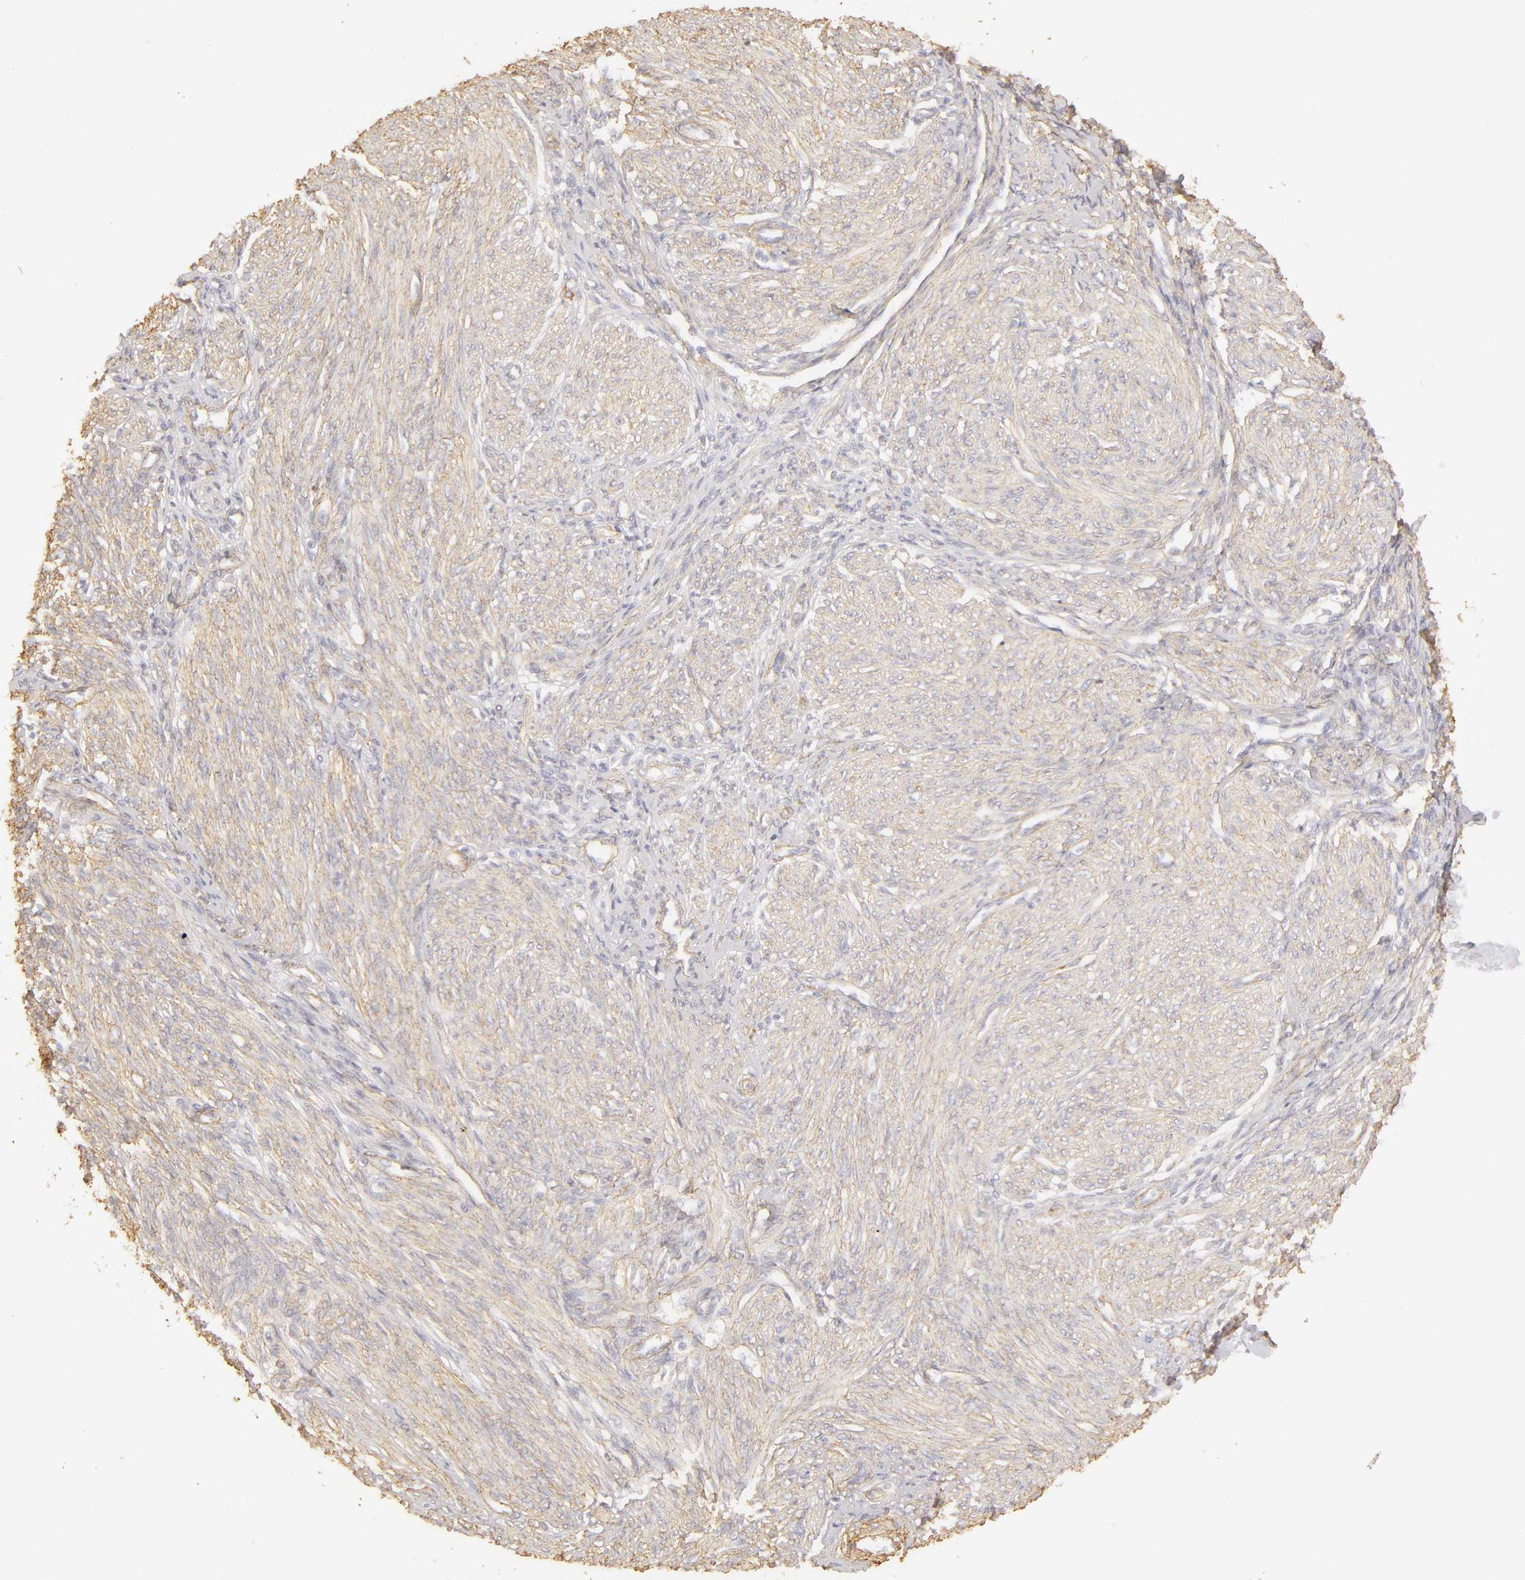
{"staining": {"intensity": "weak", "quantity": ">75%", "location": "cytoplasmic/membranous"}, "tissue": "endometrium", "cell_type": "Cells in endometrial stroma", "image_type": "normal", "snomed": [{"axis": "morphology", "description": "Normal tissue, NOS"}, {"axis": "topography", "description": "Endometrium"}], "caption": "IHC micrograph of unremarkable human endometrium stained for a protein (brown), which demonstrates low levels of weak cytoplasmic/membranous positivity in approximately >75% of cells in endometrial stroma.", "gene": "COL4A1", "patient": {"sex": "female", "age": 82}}